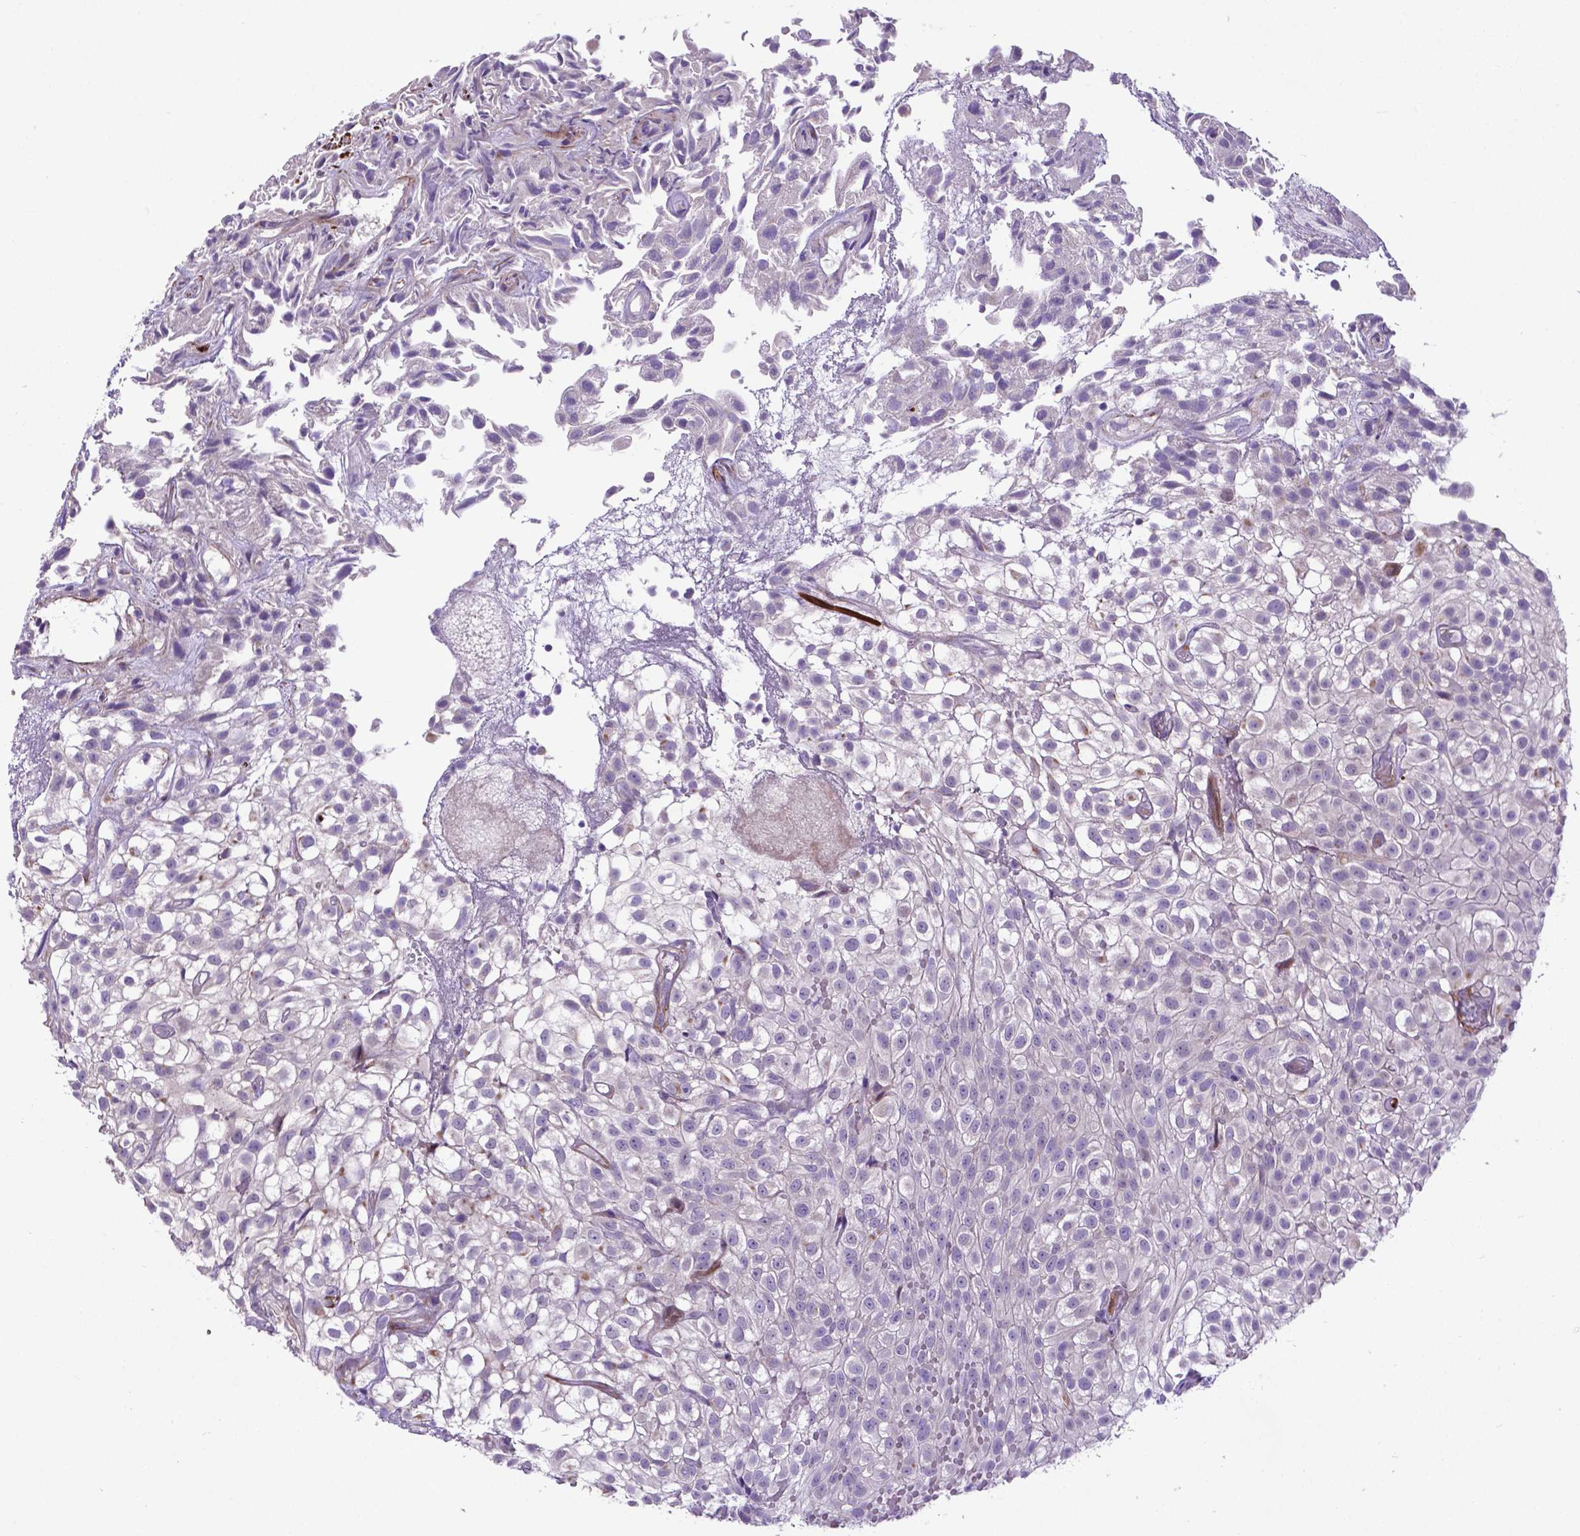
{"staining": {"intensity": "negative", "quantity": "none", "location": "none"}, "tissue": "urothelial cancer", "cell_type": "Tumor cells", "image_type": "cancer", "snomed": [{"axis": "morphology", "description": "Urothelial carcinoma, High grade"}, {"axis": "topography", "description": "Urinary bladder"}], "caption": "Immunohistochemistry of human urothelial carcinoma (high-grade) exhibits no positivity in tumor cells. Brightfield microscopy of IHC stained with DAB (brown) and hematoxylin (blue), captured at high magnification.", "gene": "PFKFB4", "patient": {"sex": "male", "age": 56}}